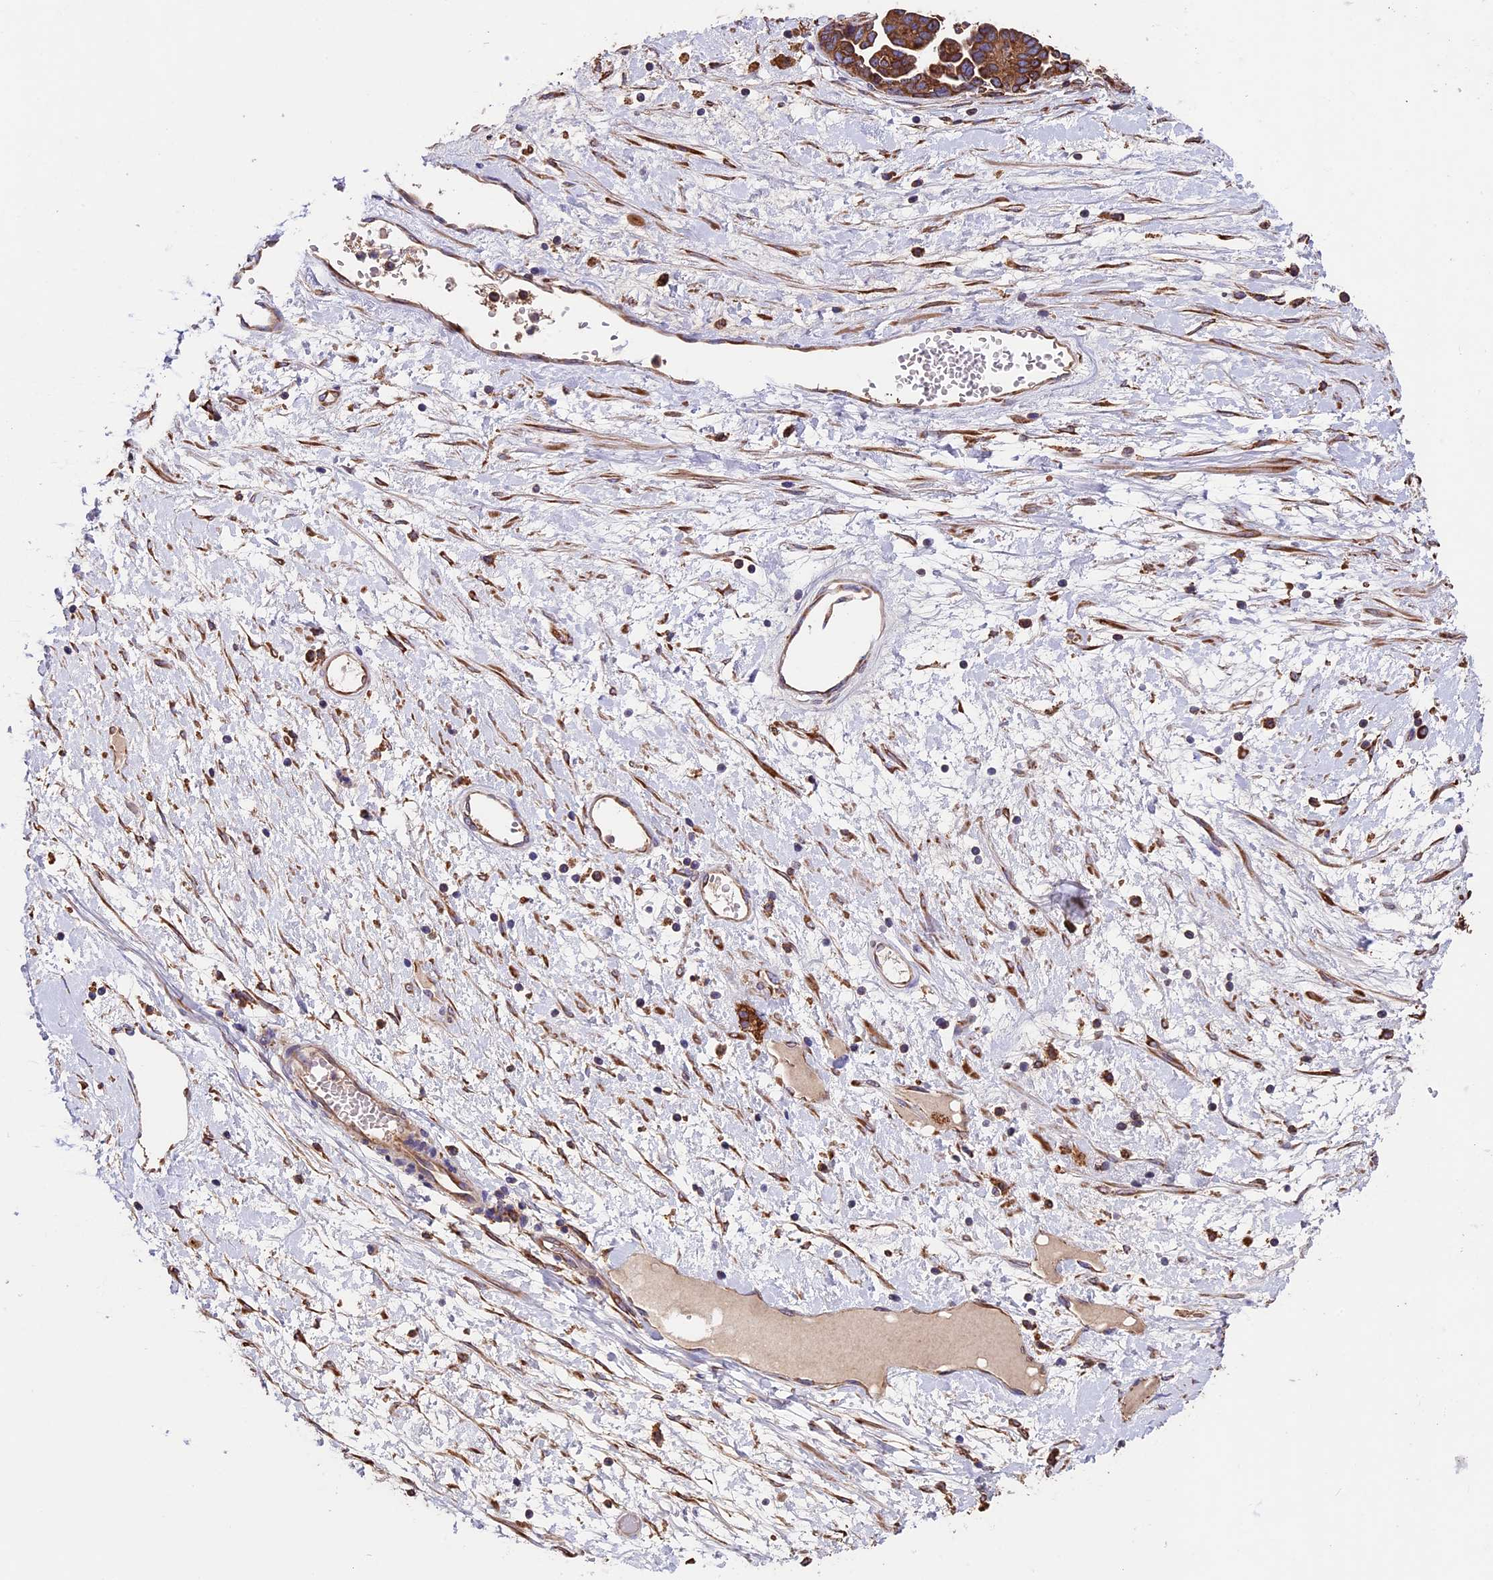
{"staining": {"intensity": "moderate", "quantity": ">75%", "location": "cytoplasmic/membranous"}, "tissue": "ovarian cancer", "cell_type": "Tumor cells", "image_type": "cancer", "snomed": [{"axis": "morphology", "description": "Cystadenocarcinoma, serous, NOS"}, {"axis": "topography", "description": "Ovary"}], "caption": "This is a histology image of IHC staining of ovarian cancer, which shows moderate positivity in the cytoplasmic/membranous of tumor cells.", "gene": "BTBD3", "patient": {"sex": "female", "age": 54}}